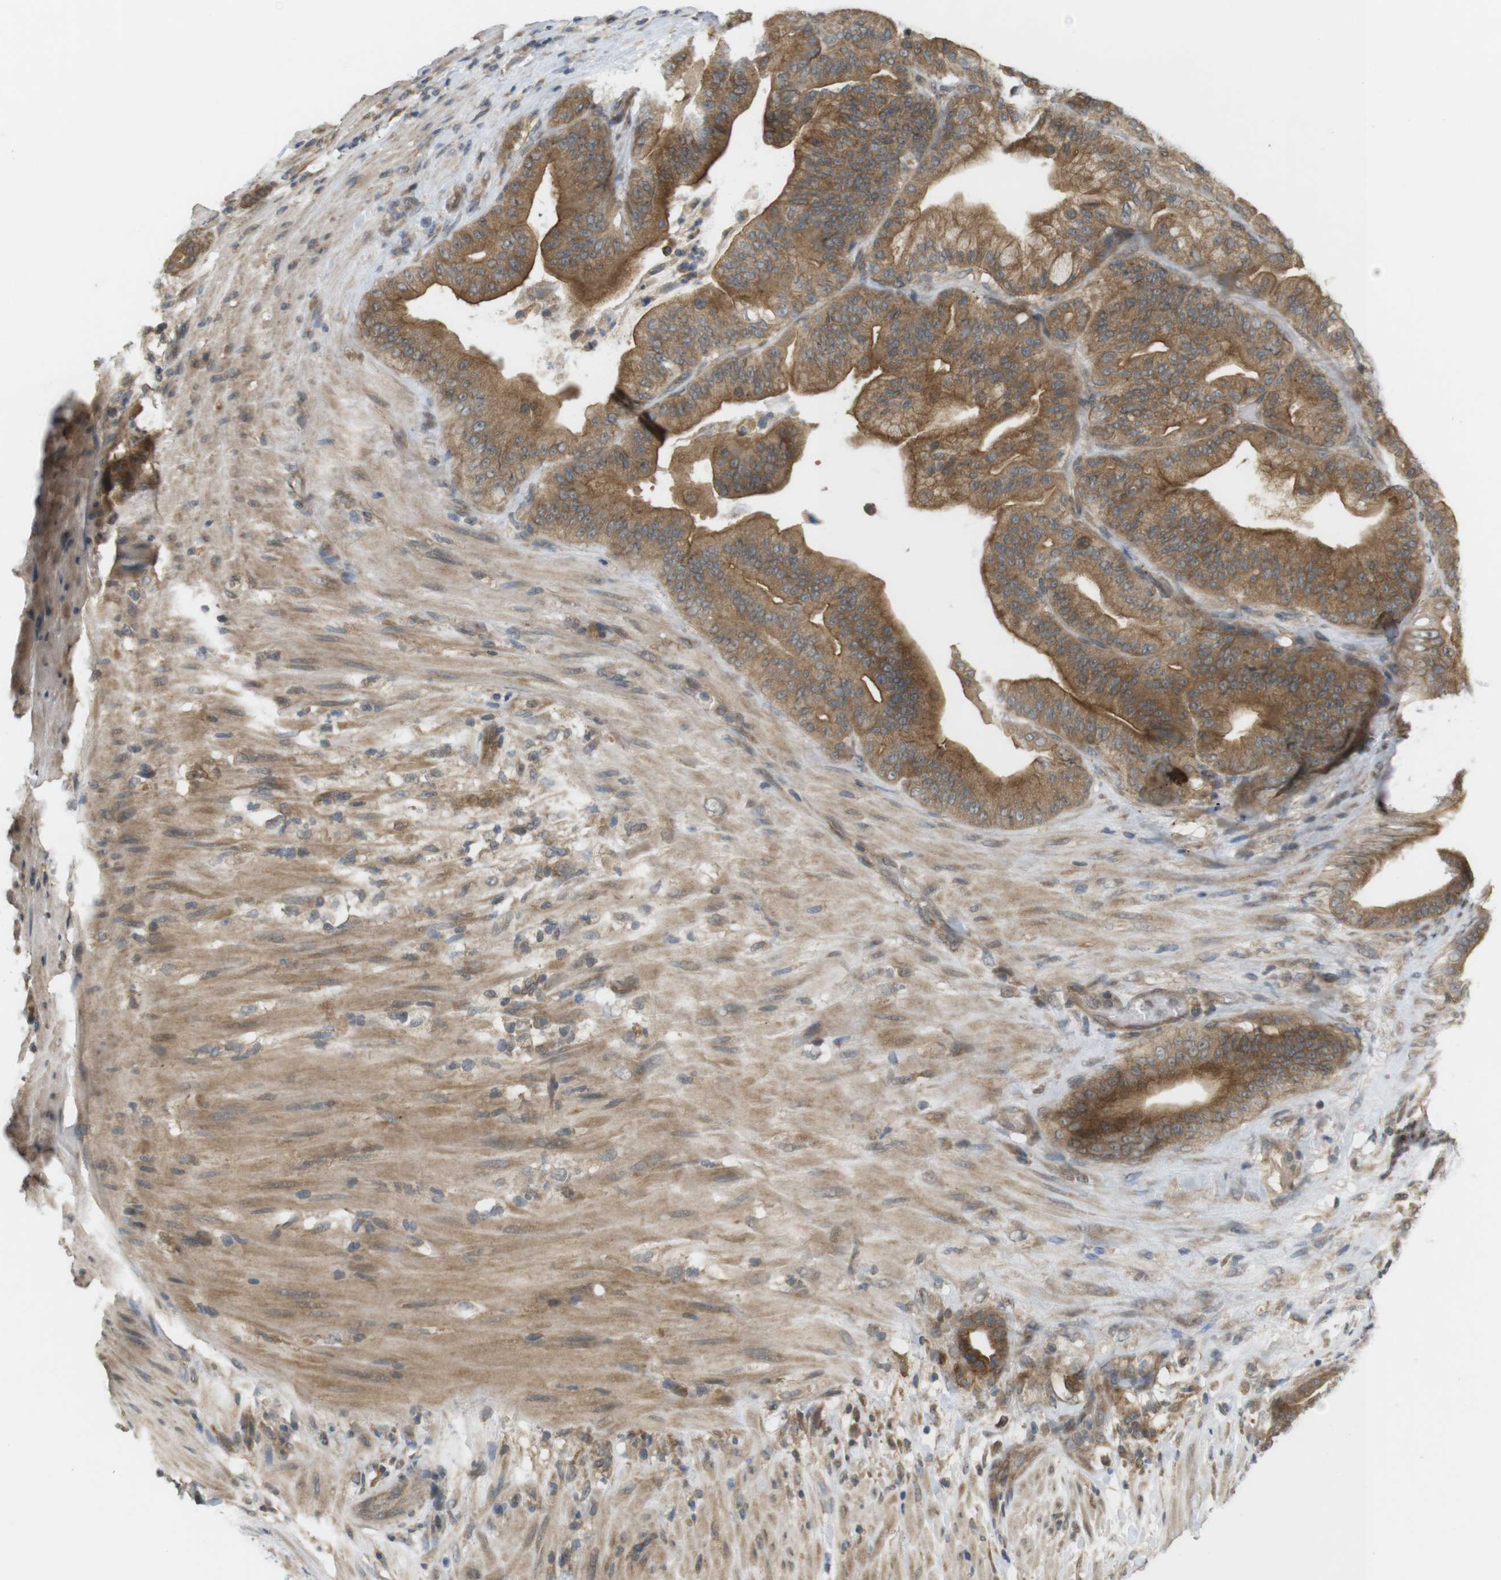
{"staining": {"intensity": "moderate", "quantity": ">75%", "location": "cytoplasmic/membranous"}, "tissue": "pancreatic cancer", "cell_type": "Tumor cells", "image_type": "cancer", "snomed": [{"axis": "morphology", "description": "Adenocarcinoma, NOS"}, {"axis": "topography", "description": "Pancreas"}], "caption": "Pancreatic adenocarcinoma stained for a protein (brown) shows moderate cytoplasmic/membranous positive positivity in approximately >75% of tumor cells.", "gene": "RNF130", "patient": {"sex": "male", "age": 63}}